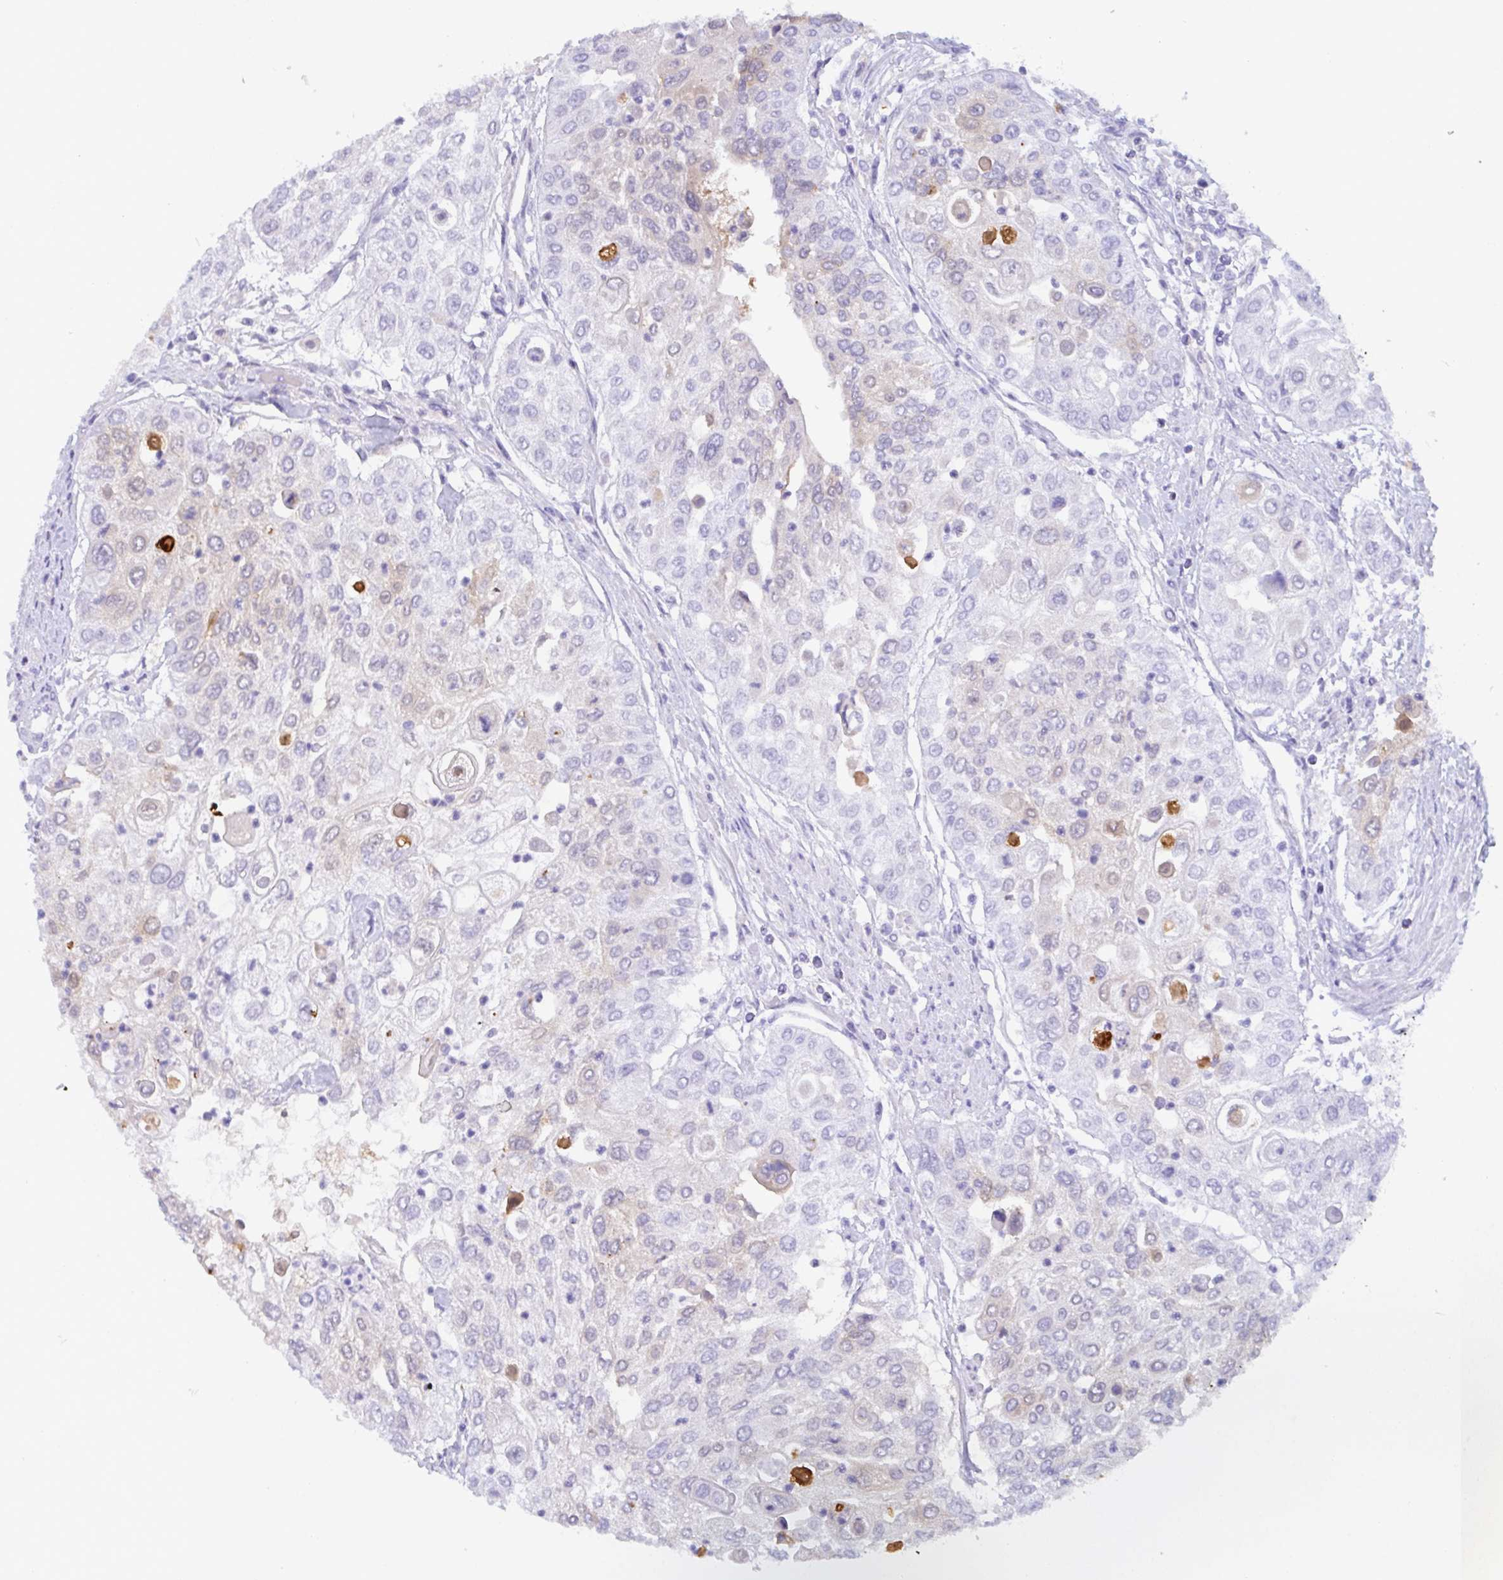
{"staining": {"intensity": "weak", "quantity": "<25%", "location": "cytoplasmic/membranous"}, "tissue": "urothelial cancer", "cell_type": "Tumor cells", "image_type": "cancer", "snomed": [{"axis": "morphology", "description": "Urothelial carcinoma, High grade"}, {"axis": "topography", "description": "Urinary bladder"}], "caption": "Histopathology image shows no protein expression in tumor cells of urothelial cancer tissue.", "gene": "SERPINB13", "patient": {"sex": "female", "age": 79}}